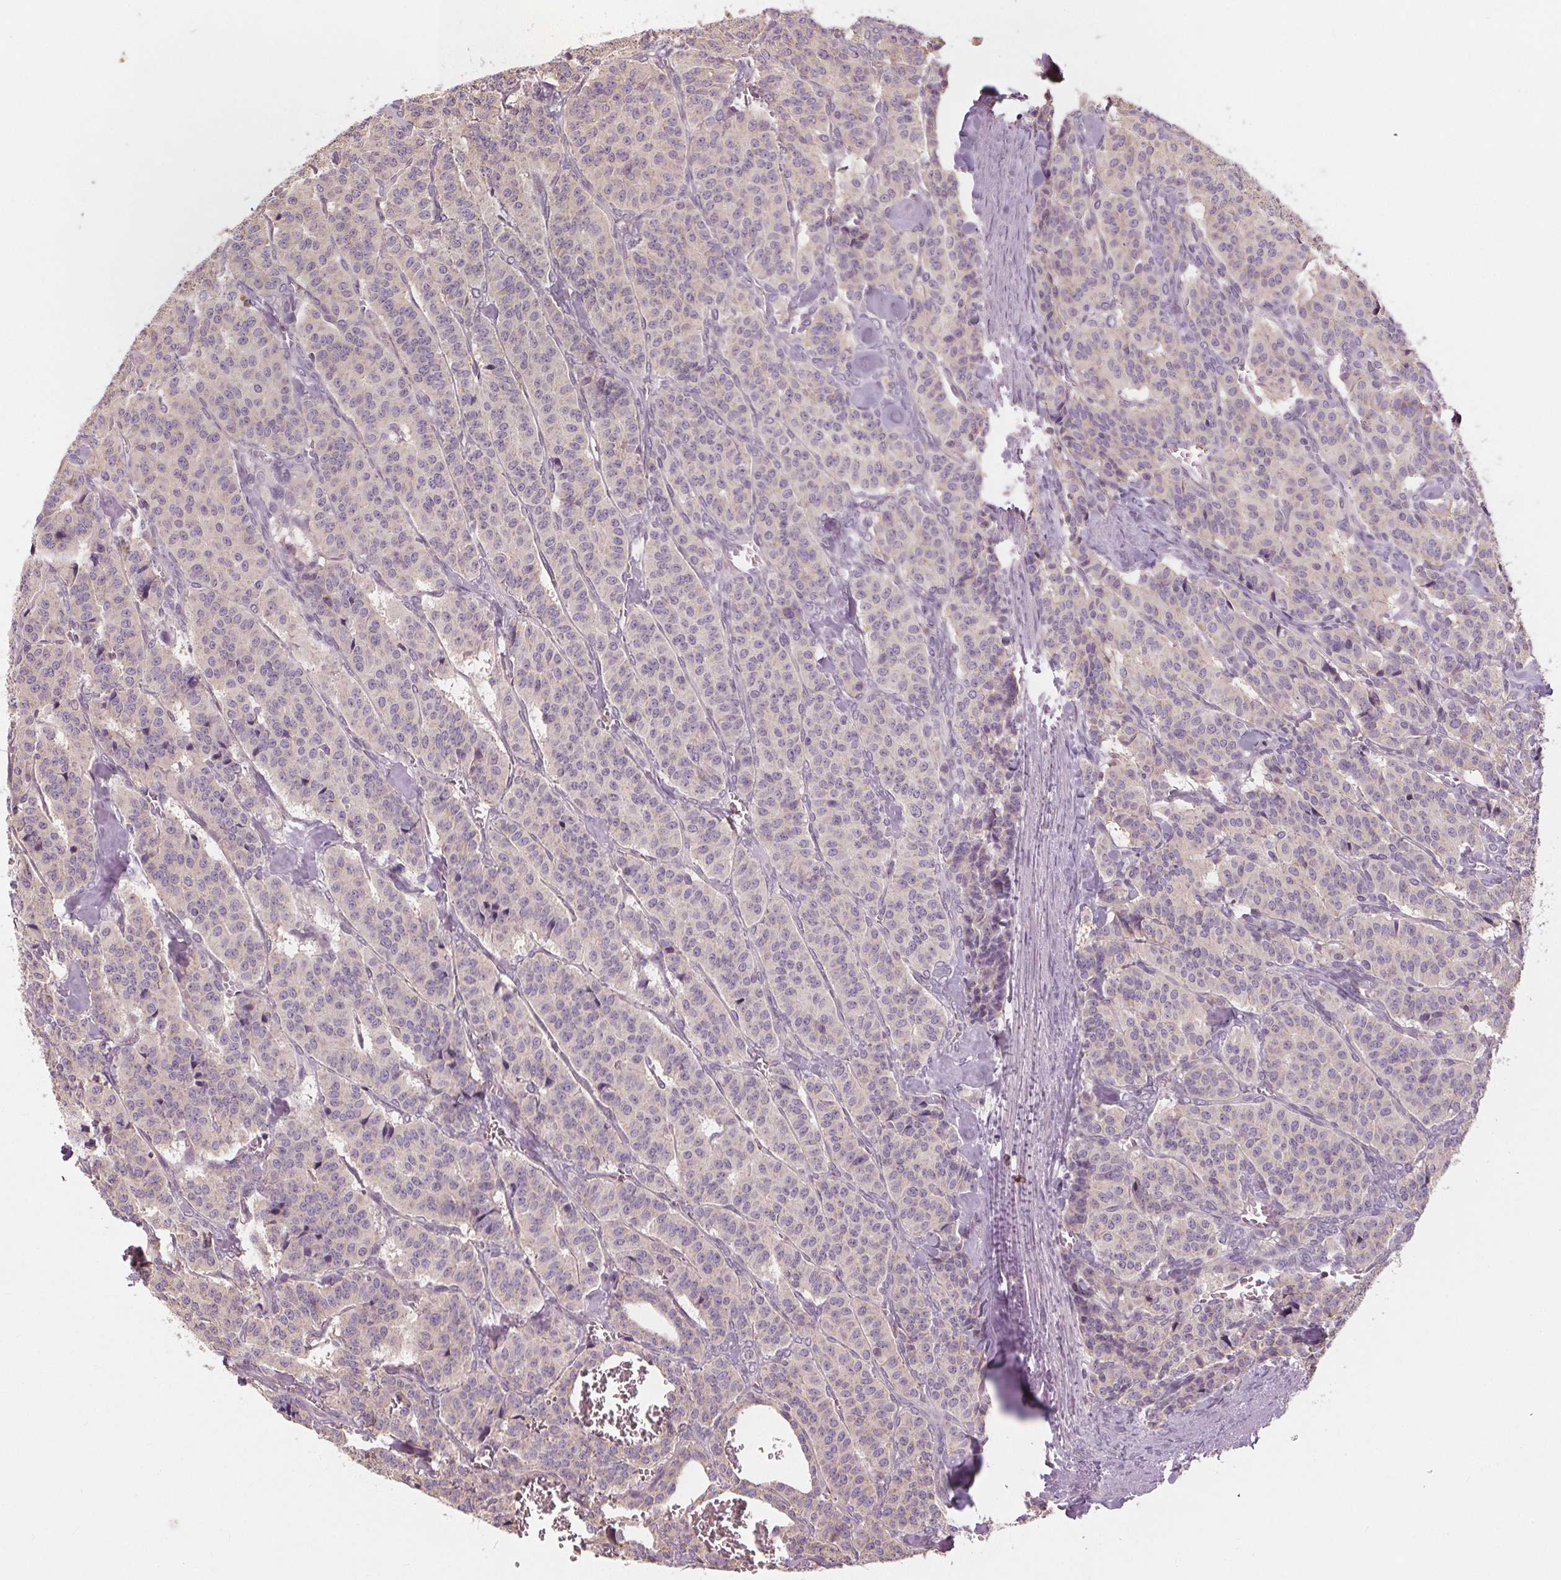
{"staining": {"intensity": "weak", "quantity": "<25%", "location": "cytoplasmic/membranous"}, "tissue": "carcinoid", "cell_type": "Tumor cells", "image_type": "cancer", "snomed": [{"axis": "morphology", "description": "Normal tissue, NOS"}, {"axis": "morphology", "description": "Carcinoid, malignant, NOS"}, {"axis": "topography", "description": "Lung"}], "caption": "A histopathology image of carcinoid stained for a protein shows no brown staining in tumor cells.", "gene": "TMEM80", "patient": {"sex": "female", "age": 46}}